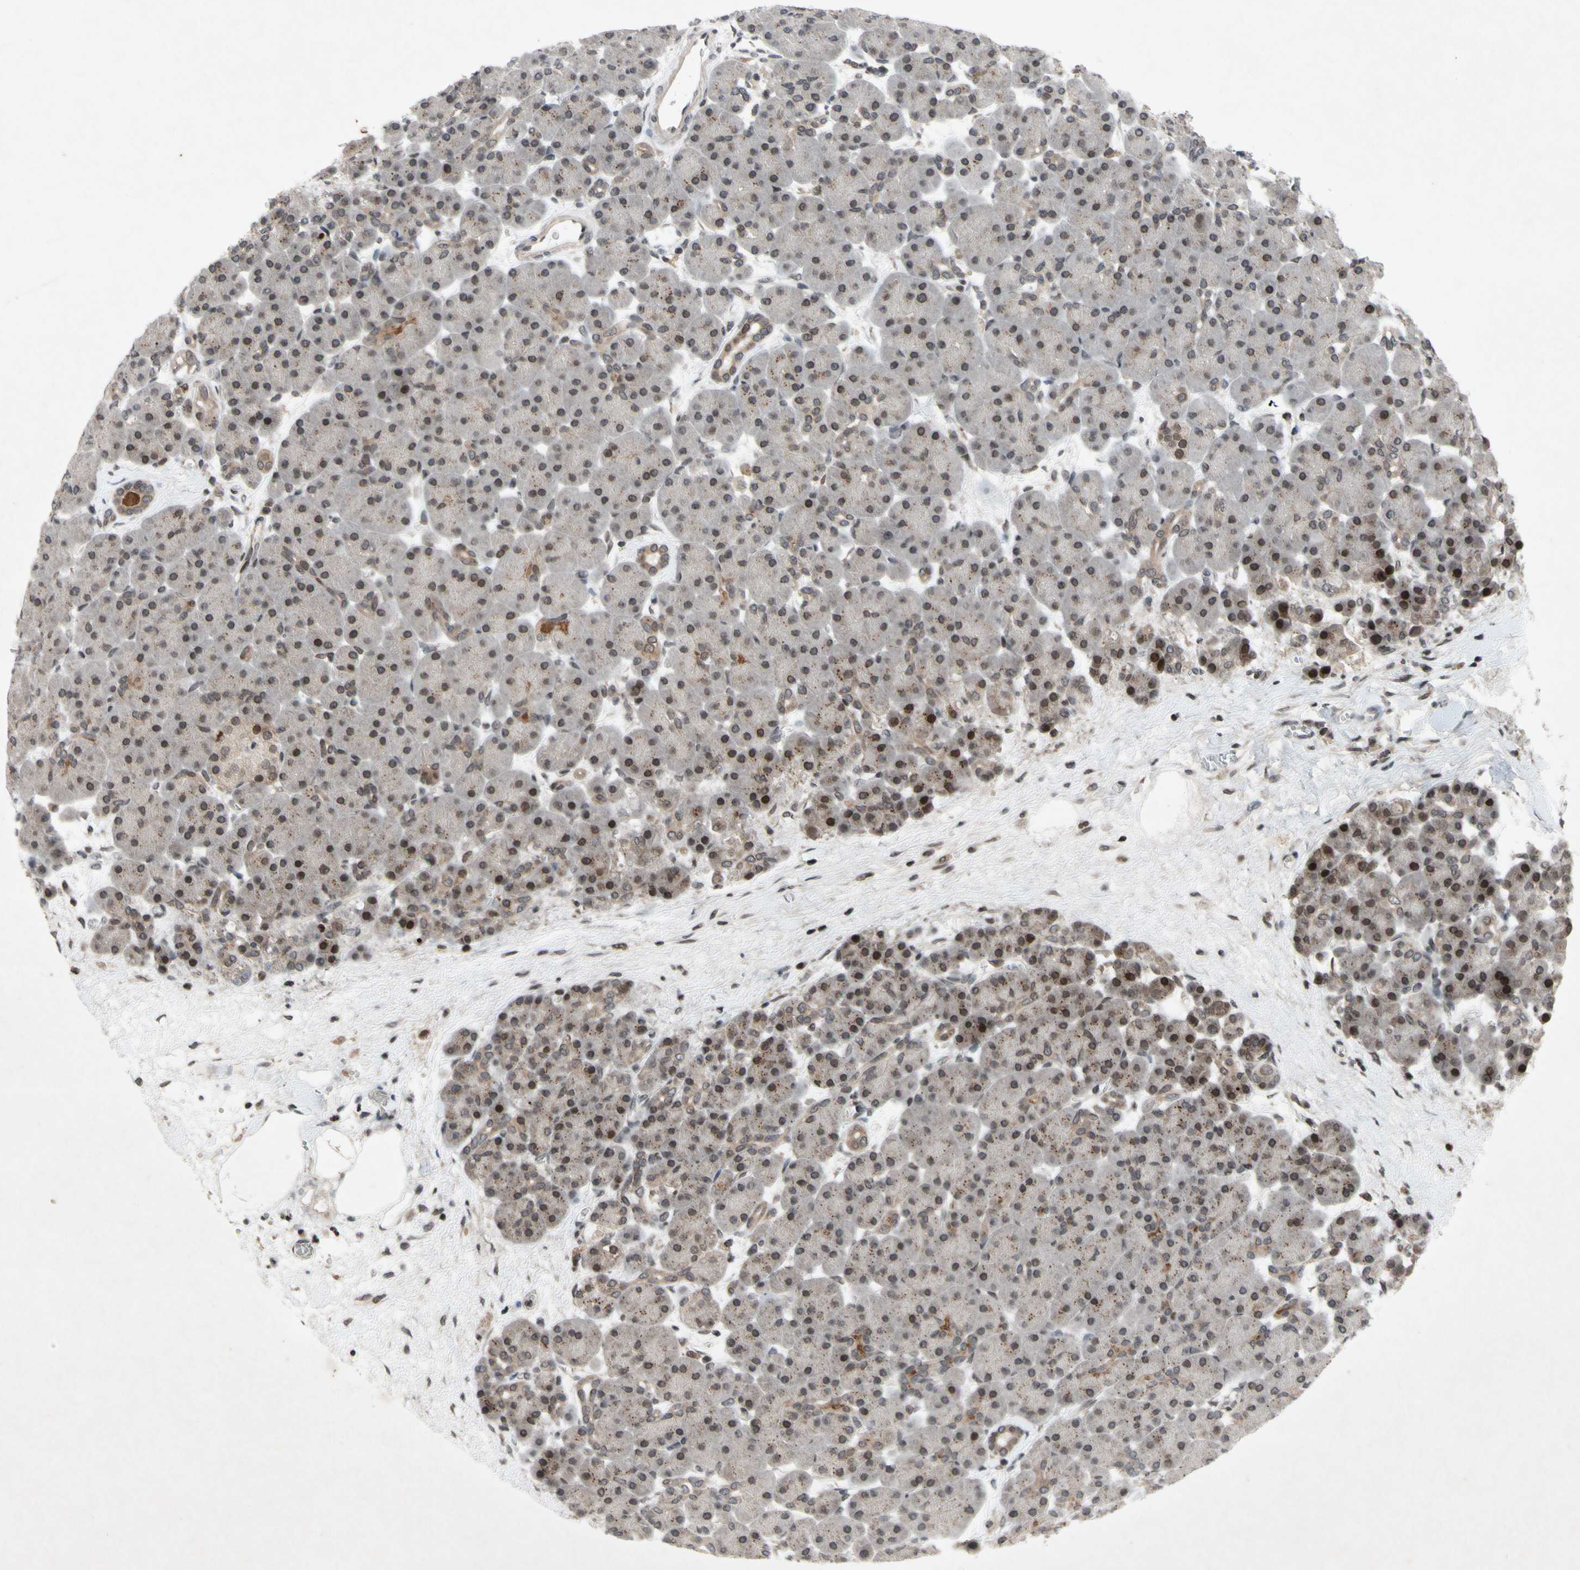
{"staining": {"intensity": "moderate", "quantity": "25%-75%", "location": "cytoplasmic/membranous,nuclear"}, "tissue": "pancreas", "cell_type": "Exocrine glandular cells", "image_type": "normal", "snomed": [{"axis": "morphology", "description": "Normal tissue, NOS"}, {"axis": "topography", "description": "Pancreas"}], "caption": "Immunohistochemical staining of benign pancreas demonstrates moderate cytoplasmic/membranous,nuclear protein staining in approximately 25%-75% of exocrine glandular cells.", "gene": "XPO1", "patient": {"sex": "male", "age": 66}}